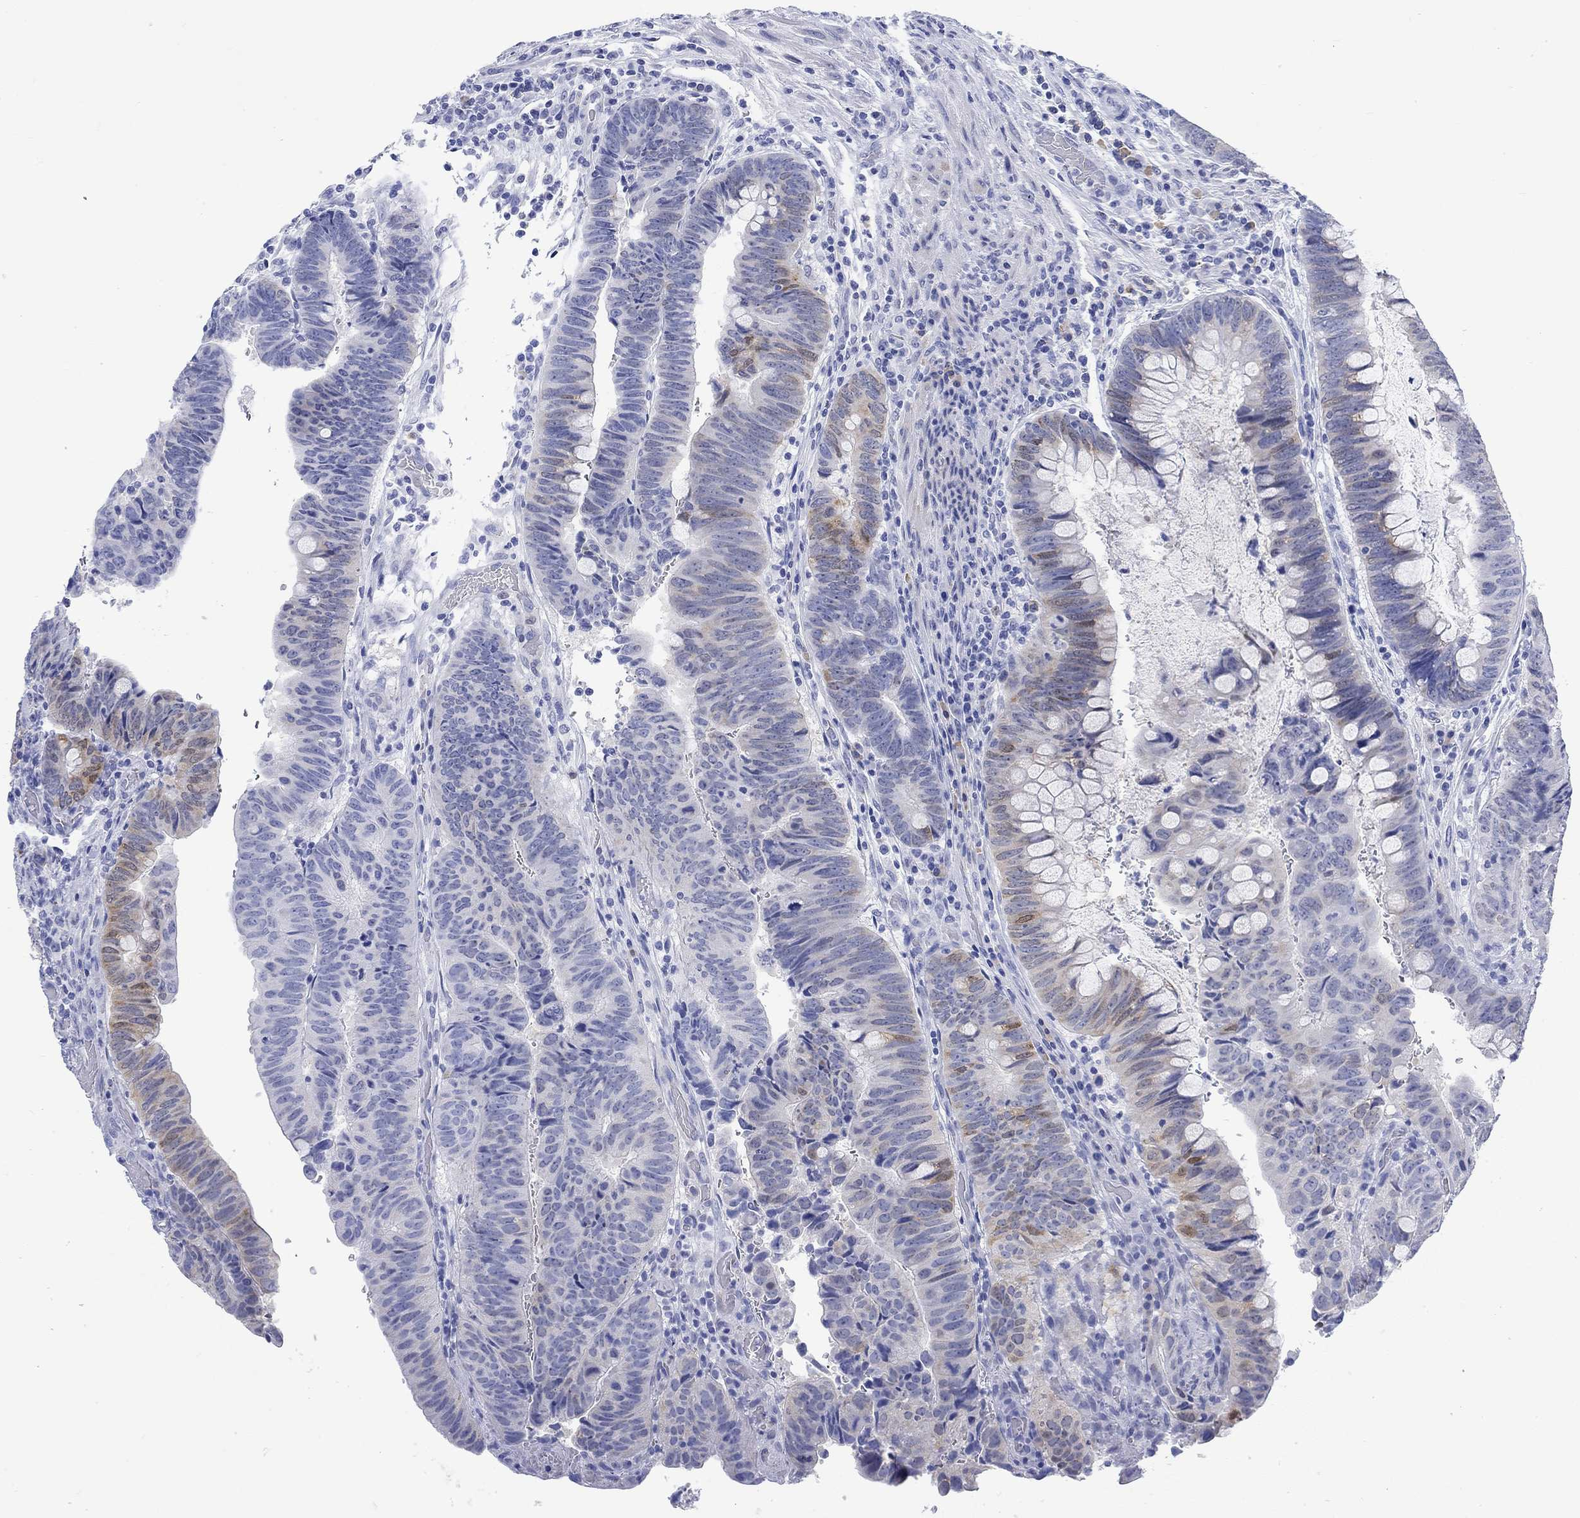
{"staining": {"intensity": "moderate", "quantity": "<25%", "location": "cytoplasmic/membranous,nuclear"}, "tissue": "colorectal cancer", "cell_type": "Tumor cells", "image_type": "cancer", "snomed": [{"axis": "morphology", "description": "Normal tissue, NOS"}, {"axis": "morphology", "description": "Adenocarcinoma, NOS"}, {"axis": "topography", "description": "Rectum"}], "caption": "Immunohistochemical staining of human adenocarcinoma (colorectal) reveals moderate cytoplasmic/membranous and nuclear protein staining in approximately <25% of tumor cells.", "gene": "MSI1", "patient": {"sex": "male", "age": 92}}